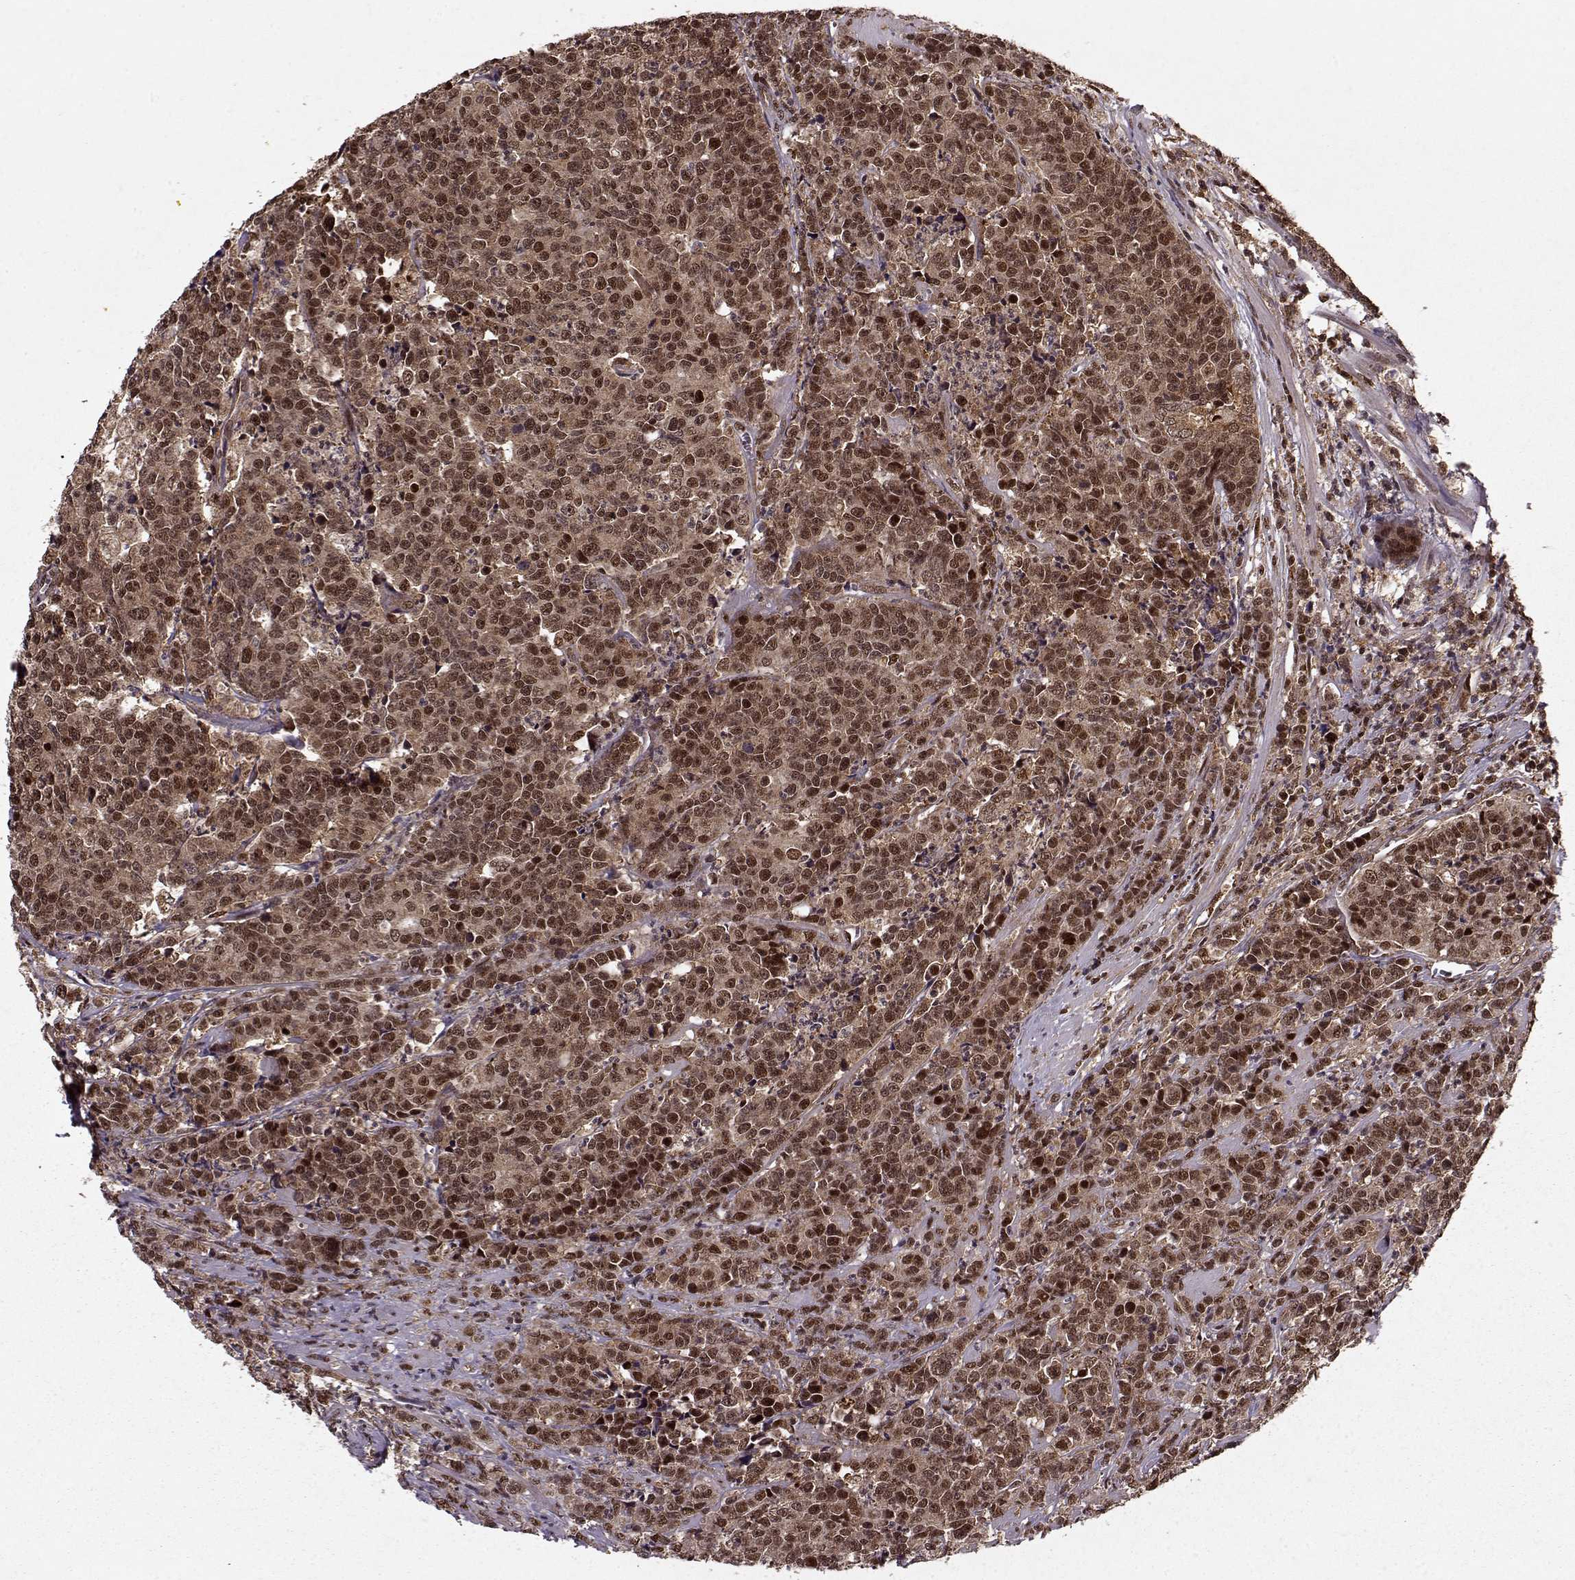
{"staining": {"intensity": "moderate", "quantity": ">75%", "location": "cytoplasmic/membranous,nuclear"}, "tissue": "prostate cancer", "cell_type": "Tumor cells", "image_type": "cancer", "snomed": [{"axis": "morphology", "description": "Adenocarcinoma, NOS"}, {"axis": "topography", "description": "Prostate"}], "caption": "This is a photomicrograph of immunohistochemistry staining of adenocarcinoma (prostate), which shows moderate staining in the cytoplasmic/membranous and nuclear of tumor cells.", "gene": "PSMA7", "patient": {"sex": "male", "age": 67}}